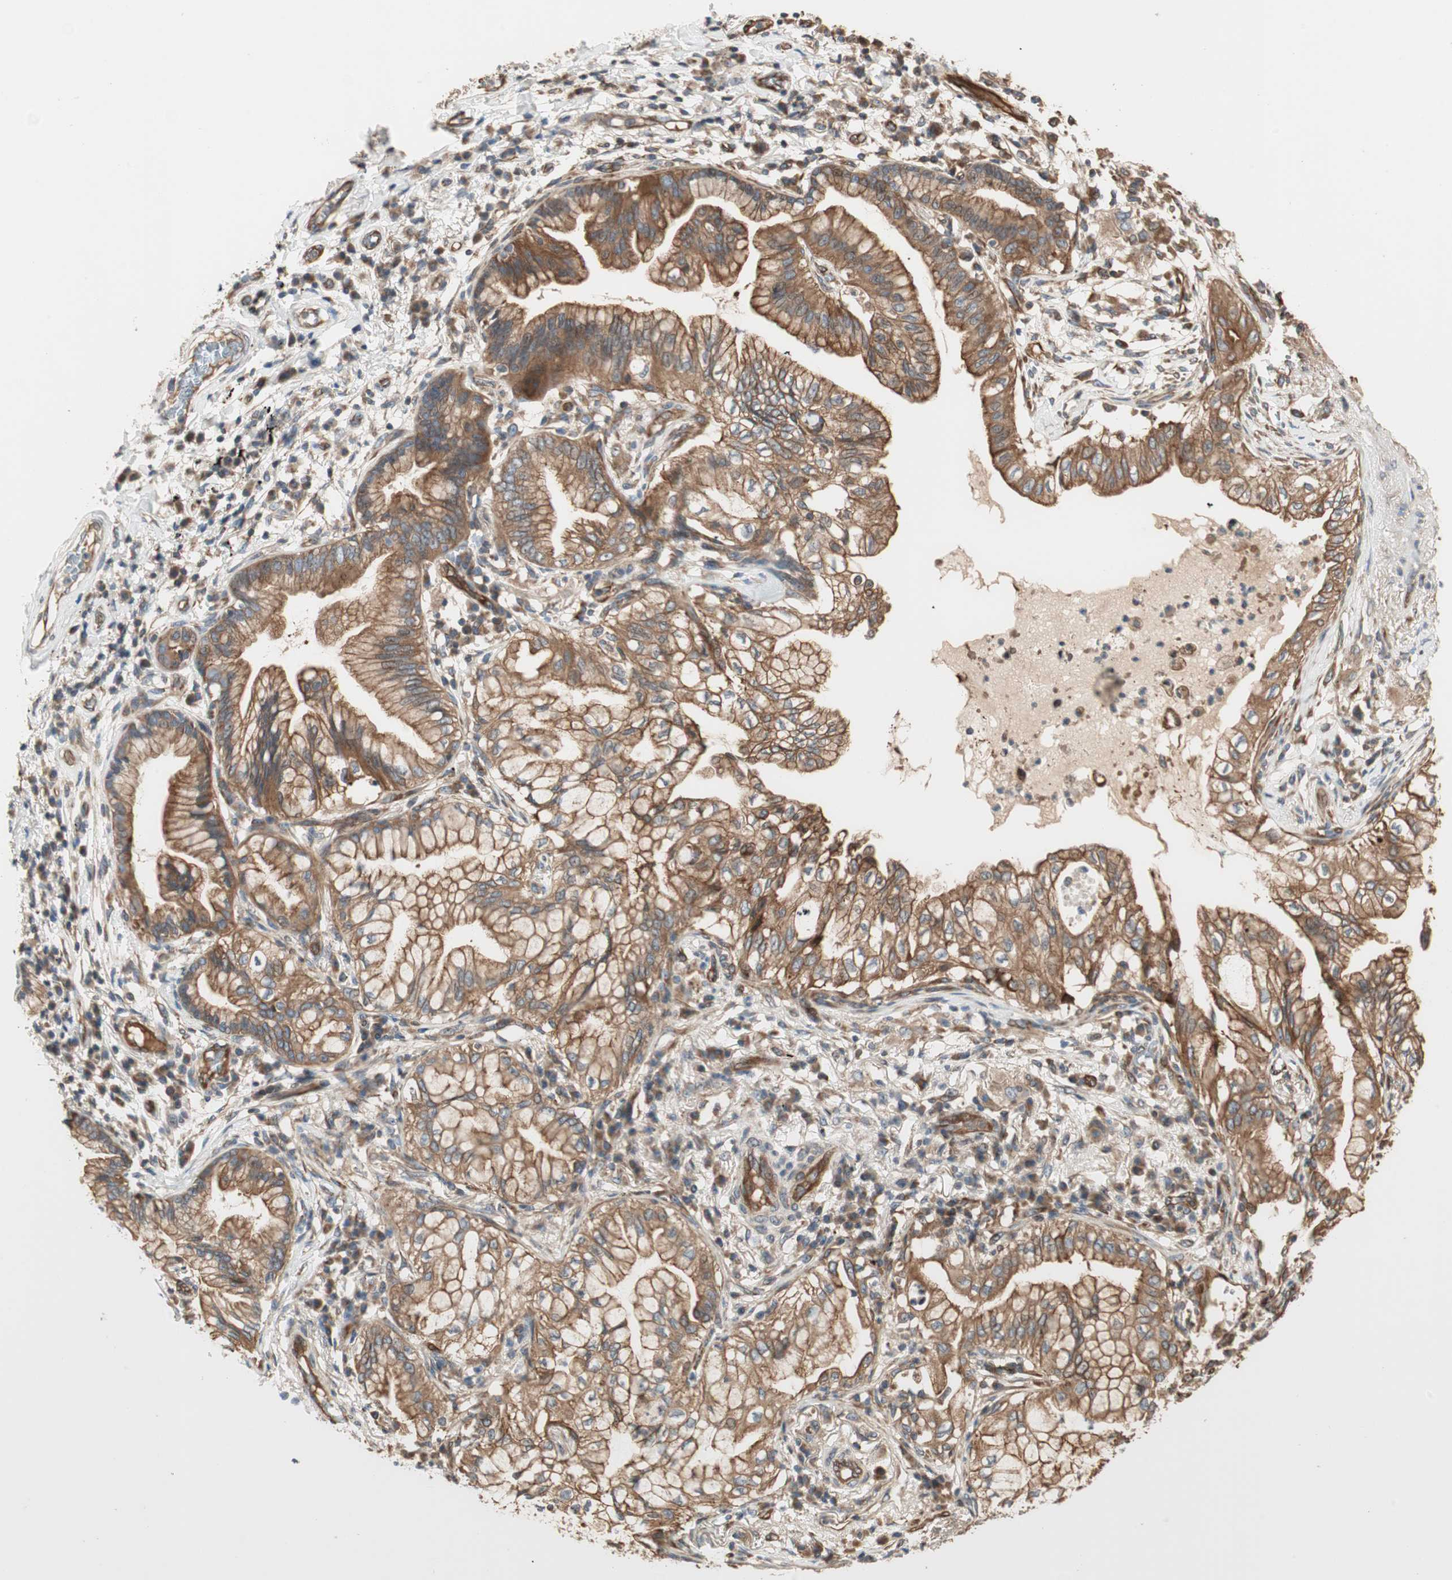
{"staining": {"intensity": "strong", "quantity": ">75%", "location": "cytoplasmic/membranous"}, "tissue": "lung cancer", "cell_type": "Tumor cells", "image_type": "cancer", "snomed": [{"axis": "morphology", "description": "Adenocarcinoma, NOS"}, {"axis": "topography", "description": "Lung"}], "caption": "This is an image of immunohistochemistry (IHC) staining of lung adenocarcinoma, which shows strong expression in the cytoplasmic/membranous of tumor cells.", "gene": "CTTNBP2NL", "patient": {"sex": "female", "age": 70}}